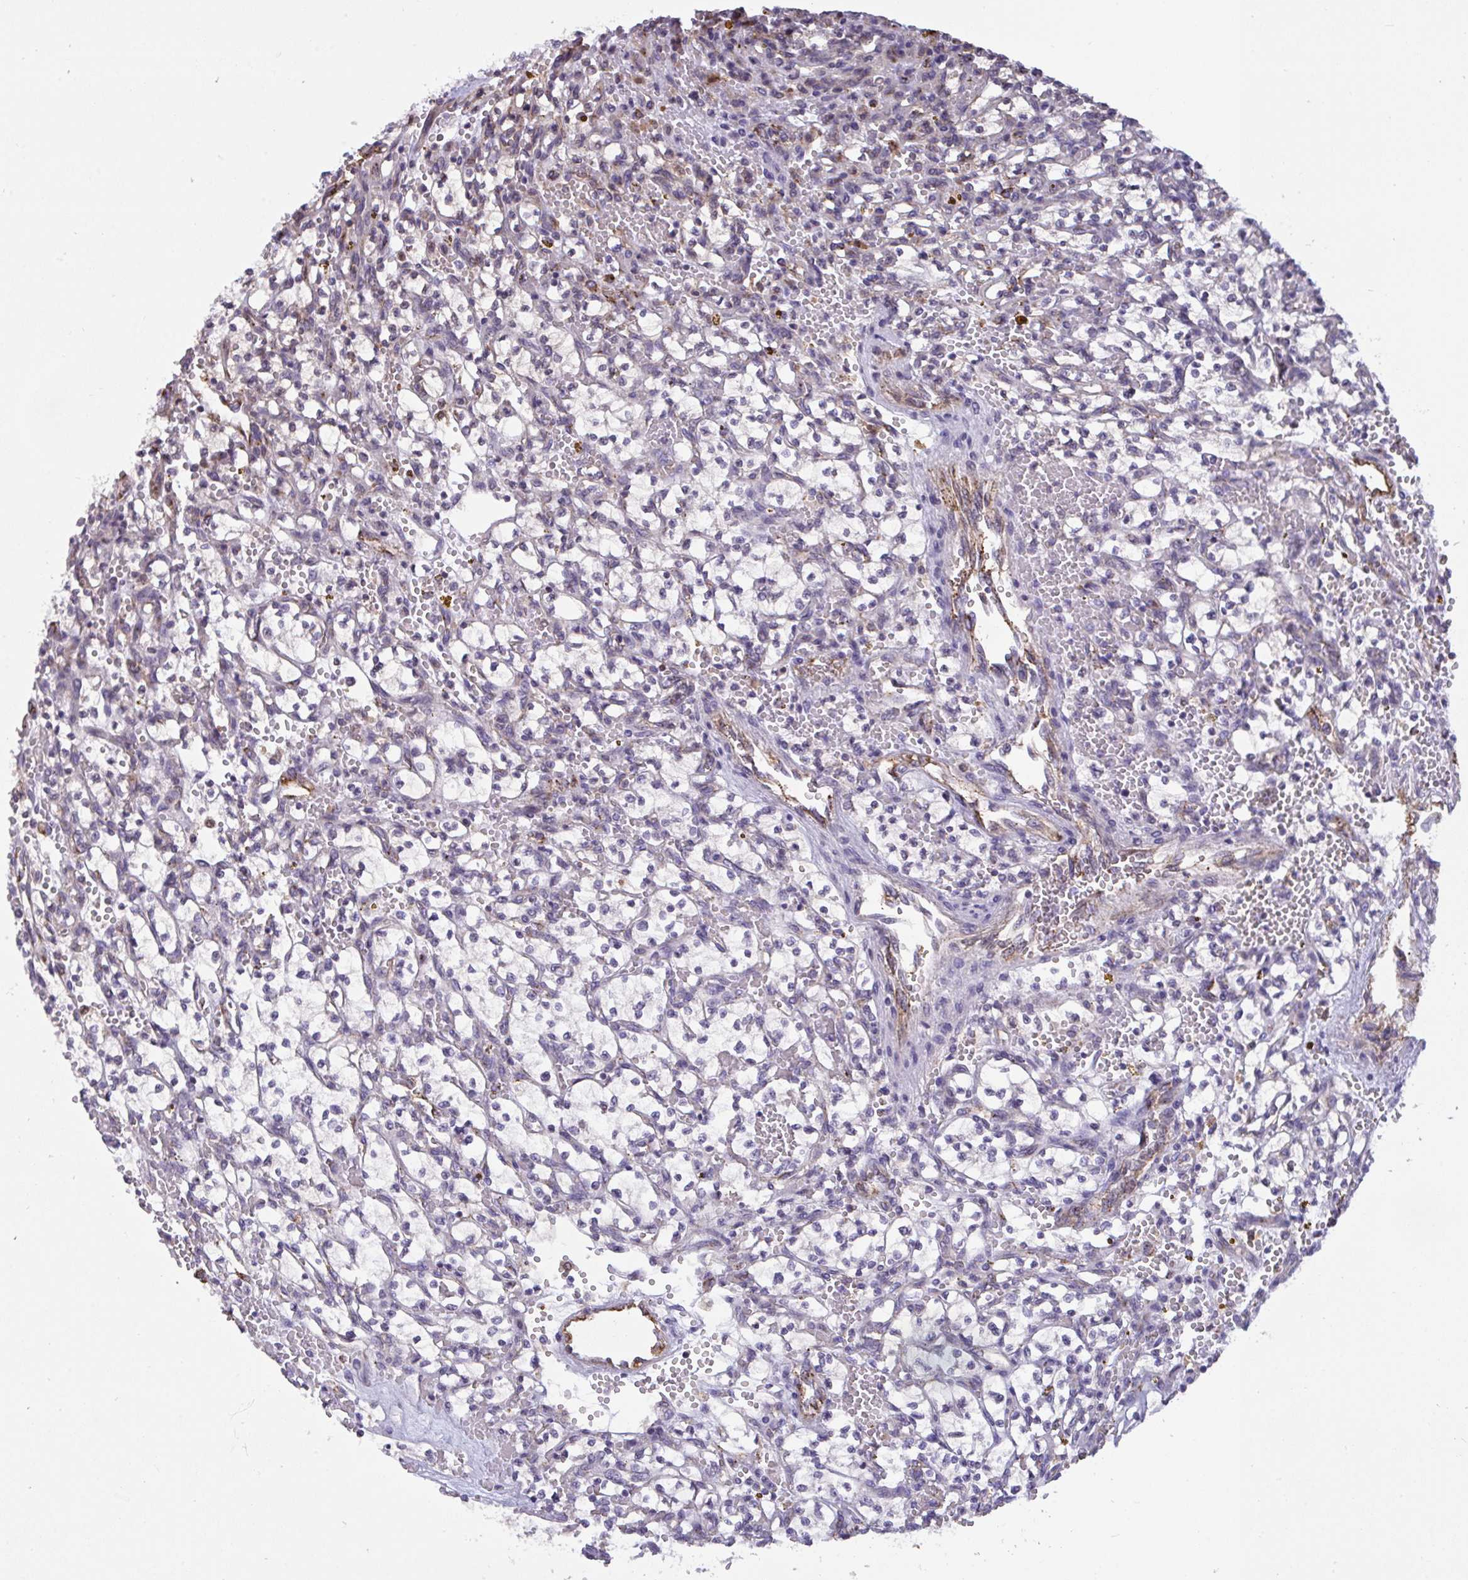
{"staining": {"intensity": "negative", "quantity": "none", "location": "none"}, "tissue": "renal cancer", "cell_type": "Tumor cells", "image_type": "cancer", "snomed": [{"axis": "morphology", "description": "Adenocarcinoma, NOS"}, {"axis": "topography", "description": "Kidney"}], "caption": "Immunohistochemical staining of human renal cancer (adenocarcinoma) exhibits no significant positivity in tumor cells.", "gene": "SEMA6B", "patient": {"sex": "female", "age": 64}}